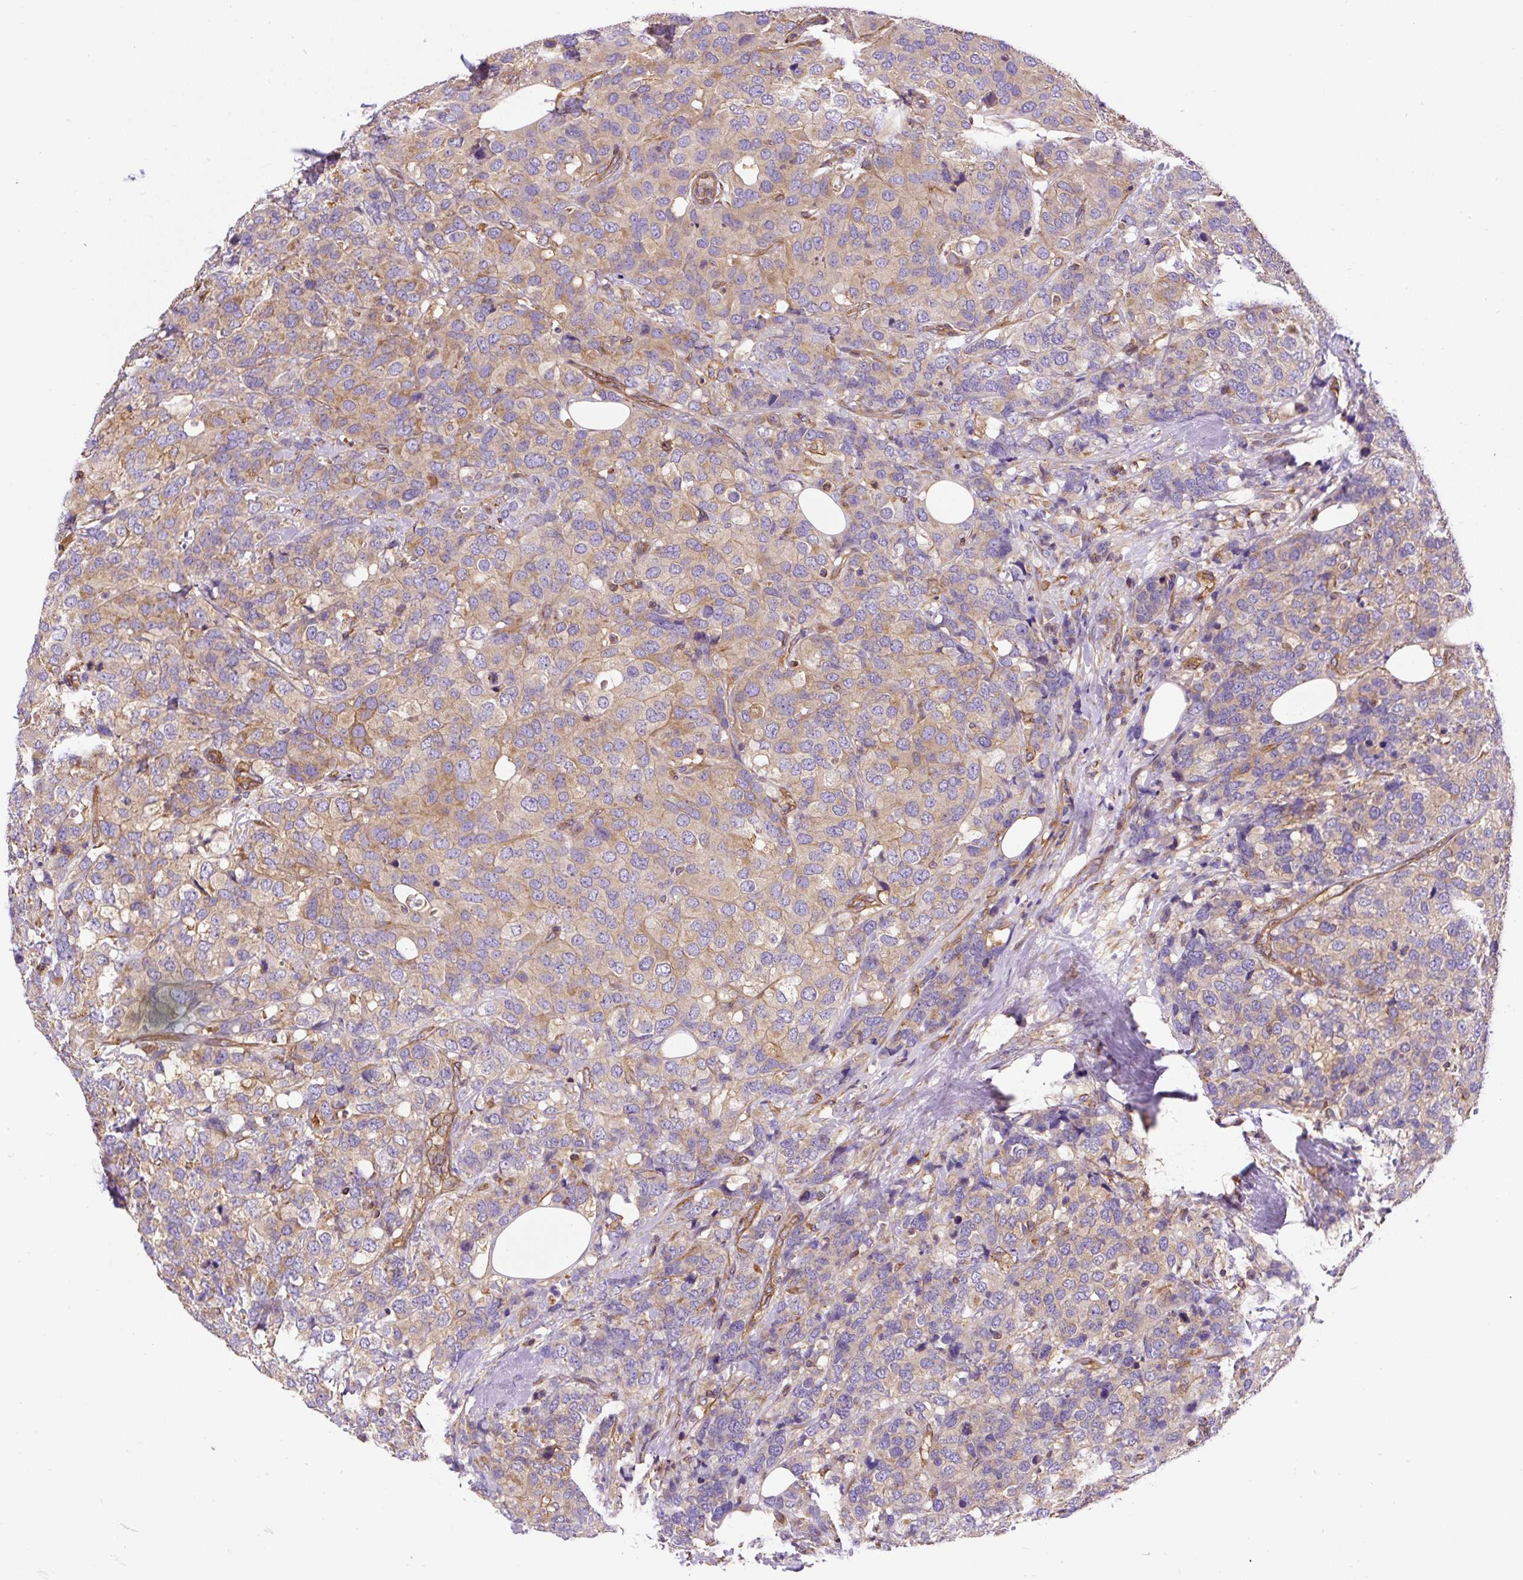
{"staining": {"intensity": "moderate", "quantity": "<25%", "location": "cytoplasmic/membranous"}, "tissue": "breast cancer", "cell_type": "Tumor cells", "image_type": "cancer", "snomed": [{"axis": "morphology", "description": "Lobular carcinoma"}, {"axis": "topography", "description": "Breast"}], "caption": "Moderate cytoplasmic/membranous protein staining is present in about <25% of tumor cells in breast cancer (lobular carcinoma).", "gene": "DCTN1", "patient": {"sex": "female", "age": 59}}